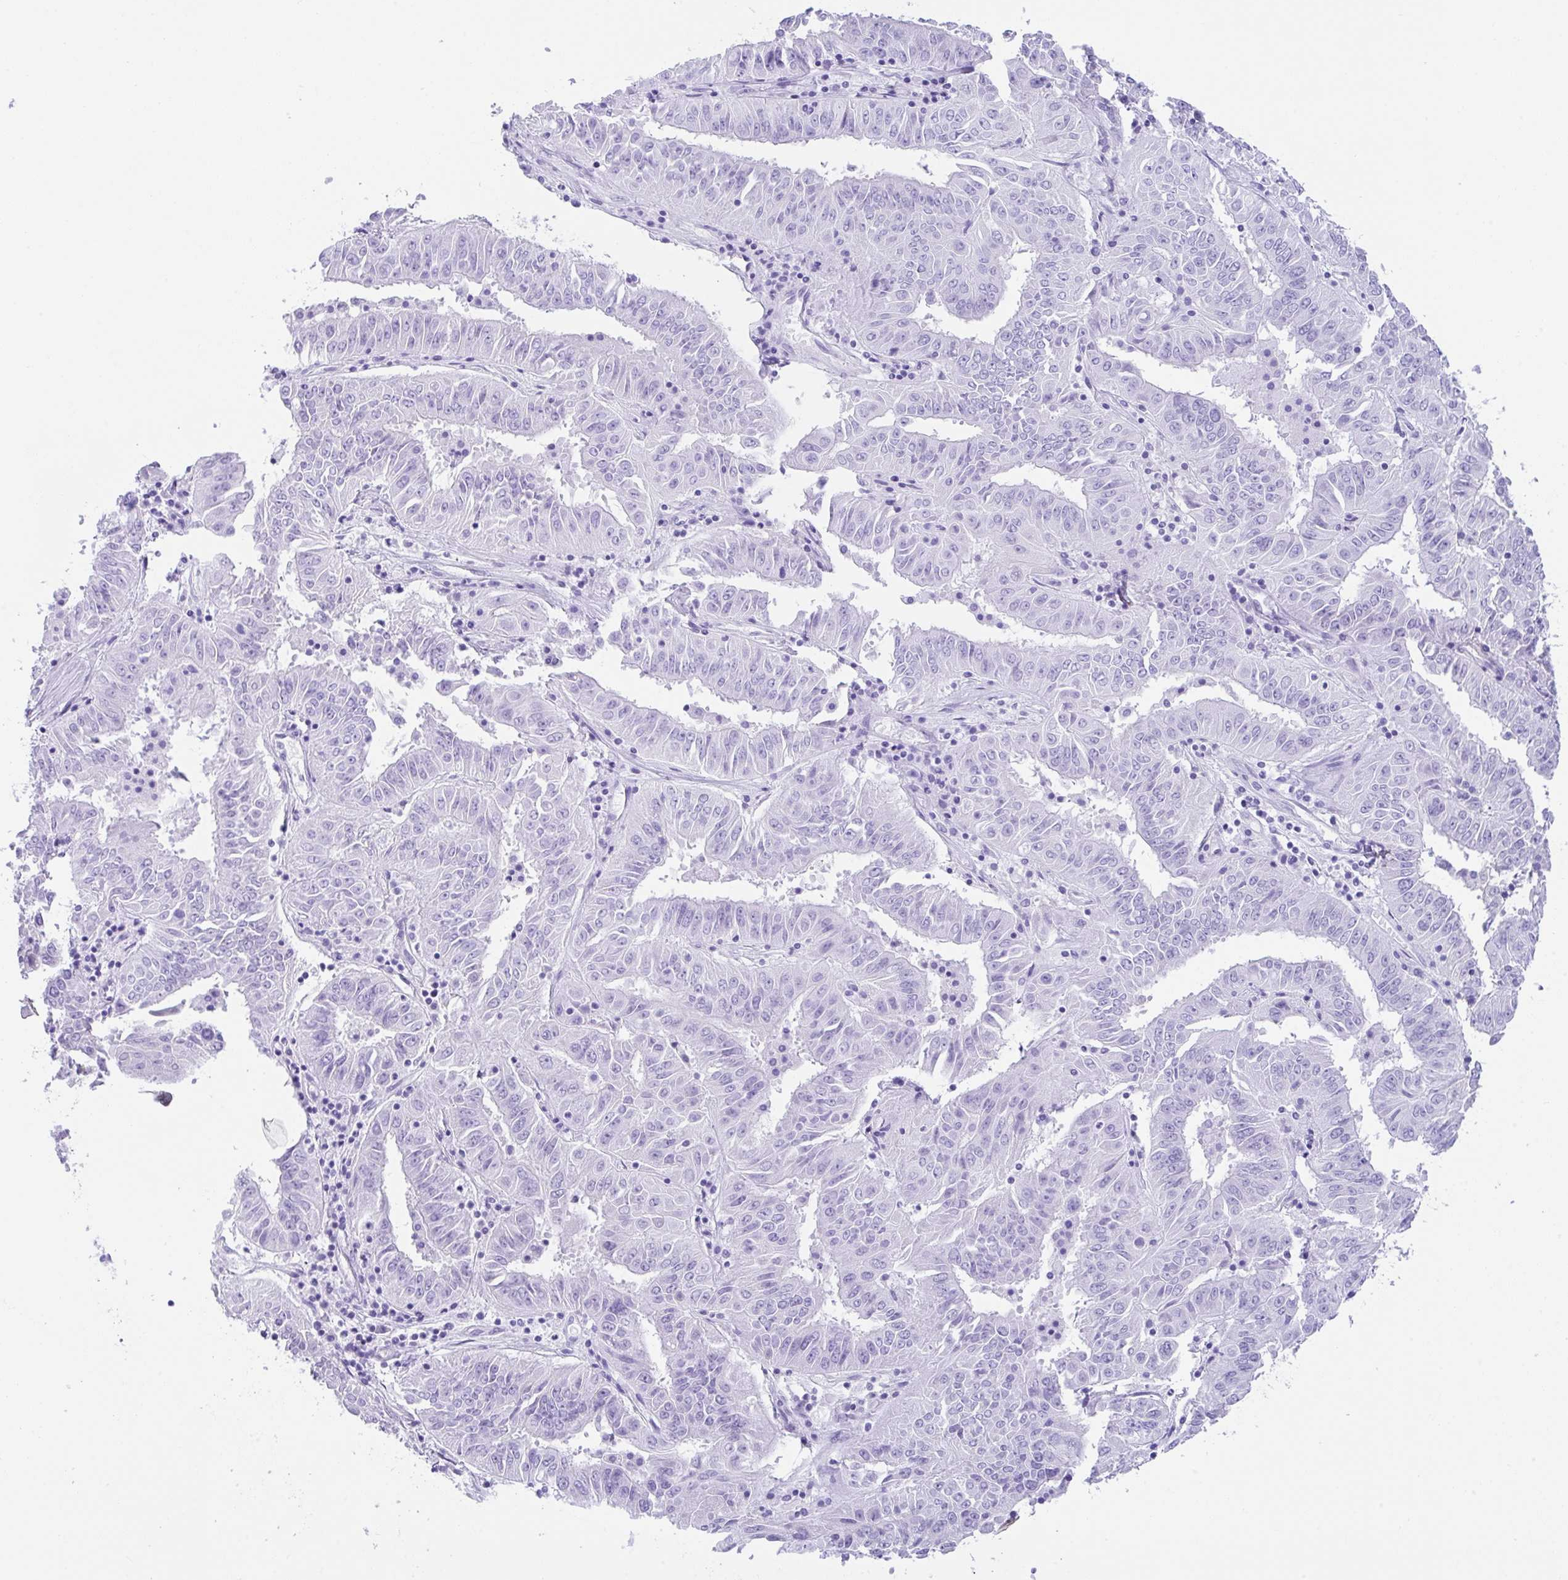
{"staining": {"intensity": "negative", "quantity": "none", "location": "none"}, "tissue": "pancreatic cancer", "cell_type": "Tumor cells", "image_type": "cancer", "snomed": [{"axis": "morphology", "description": "Adenocarcinoma, NOS"}, {"axis": "topography", "description": "Pancreas"}], "caption": "IHC of human pancreatic cancer (adenocarcinoma) exhibits no expression in tumor cells.", "gene": "CPA1", "patient": {"sex": "male", "age": 63}}